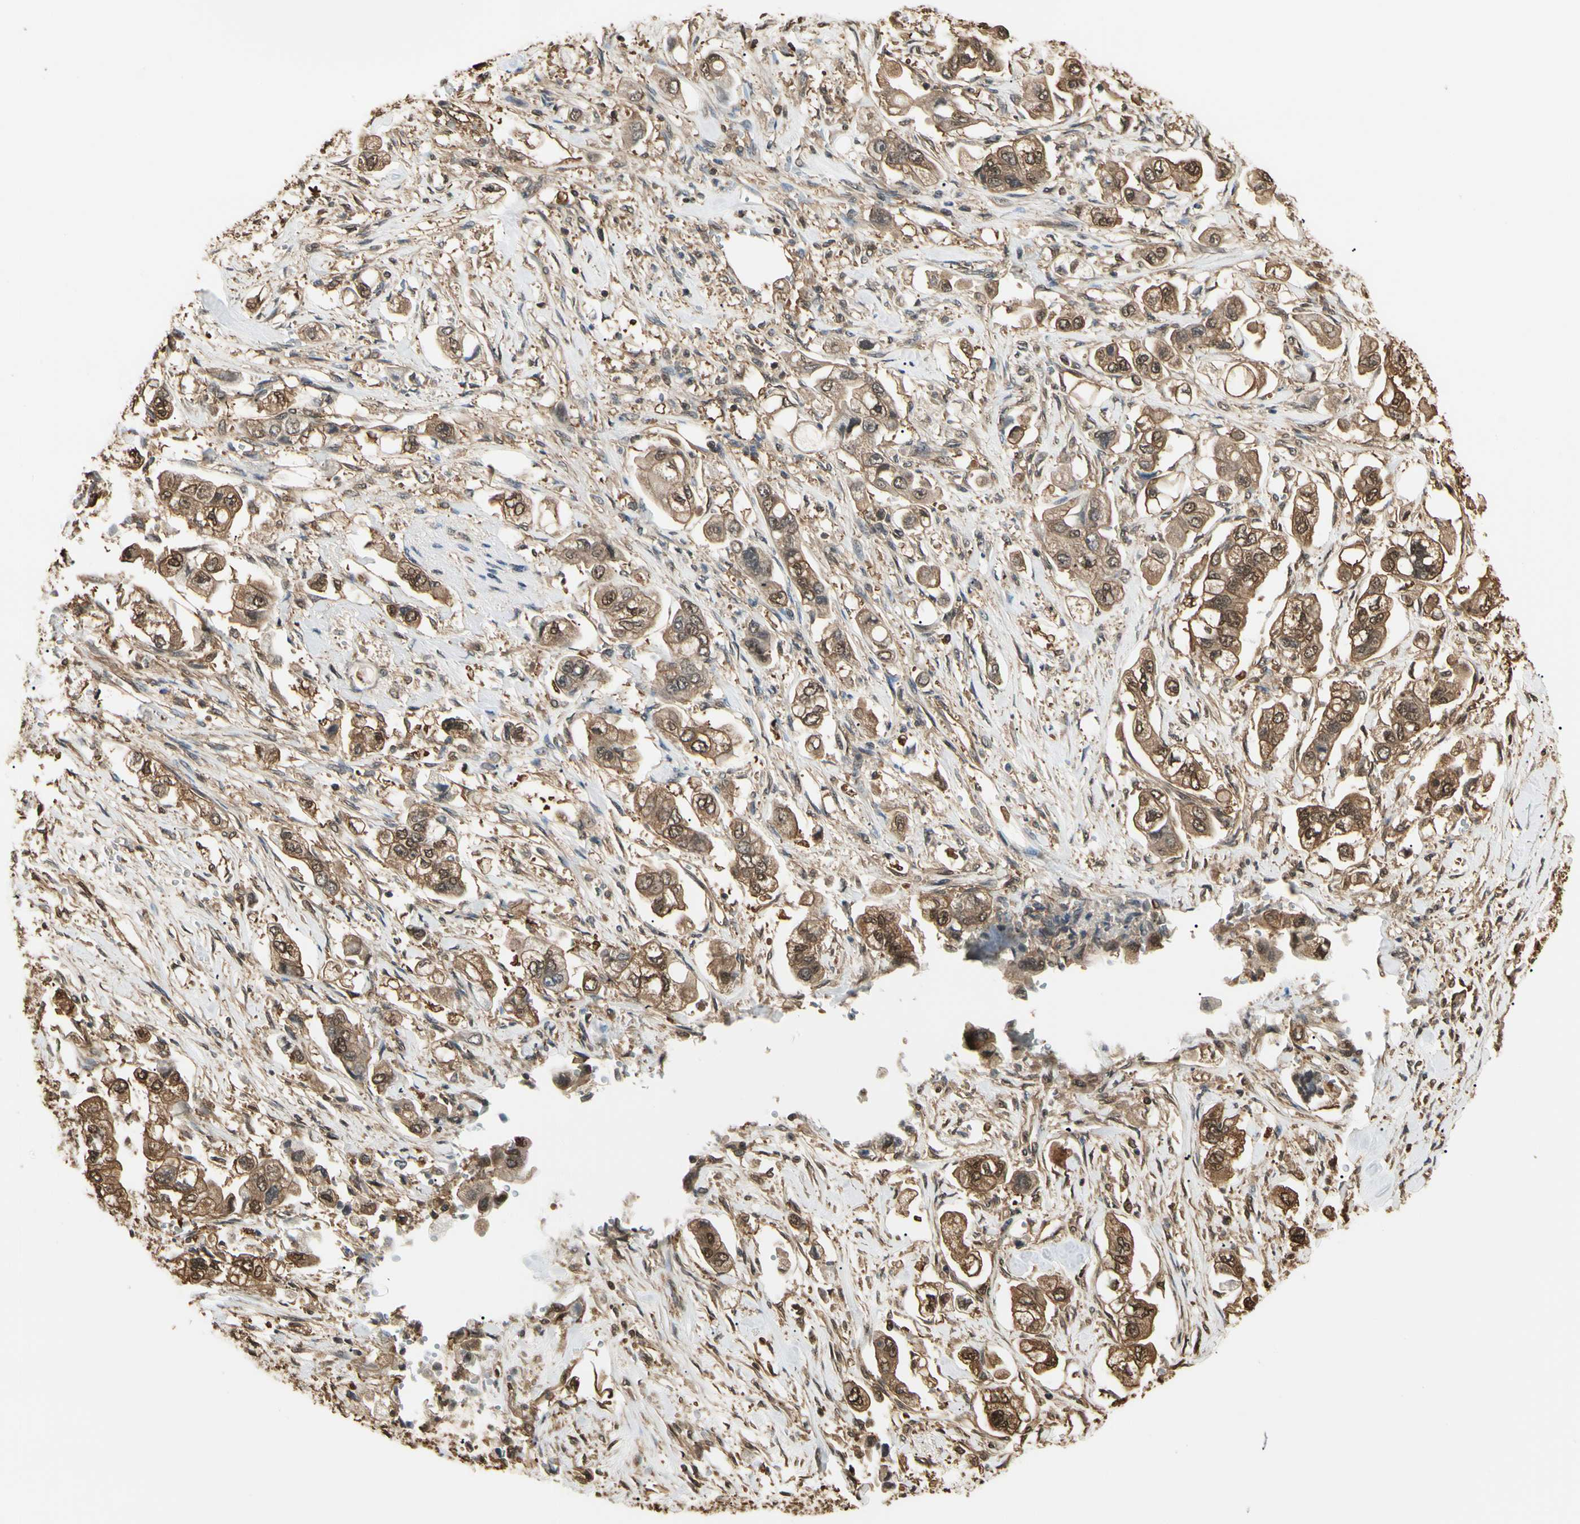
{"staining": {"intensity": "moderate", "quantity": ">75%", "location": "cytoplasmic/membranous,nuclear"}, "tissue": "stomach cancer", "cell_type": "Tumor cells", "image_type": "cancer", "snomed": [{"axis": "morphology", "description": "Adenocarcinoma, NOS"}, {"axis": "topography", "description": "Stomach"}], "caption": "This is an image of immunohistochemistry (IHC) staining of stomach cancer (adenocarcinoma), which shows moderate staining in the cytoplasmic/membranous and nuclear of tumor cells.", "gene": "YWHAE", "patient": {"sex": "male", "age": 62}}